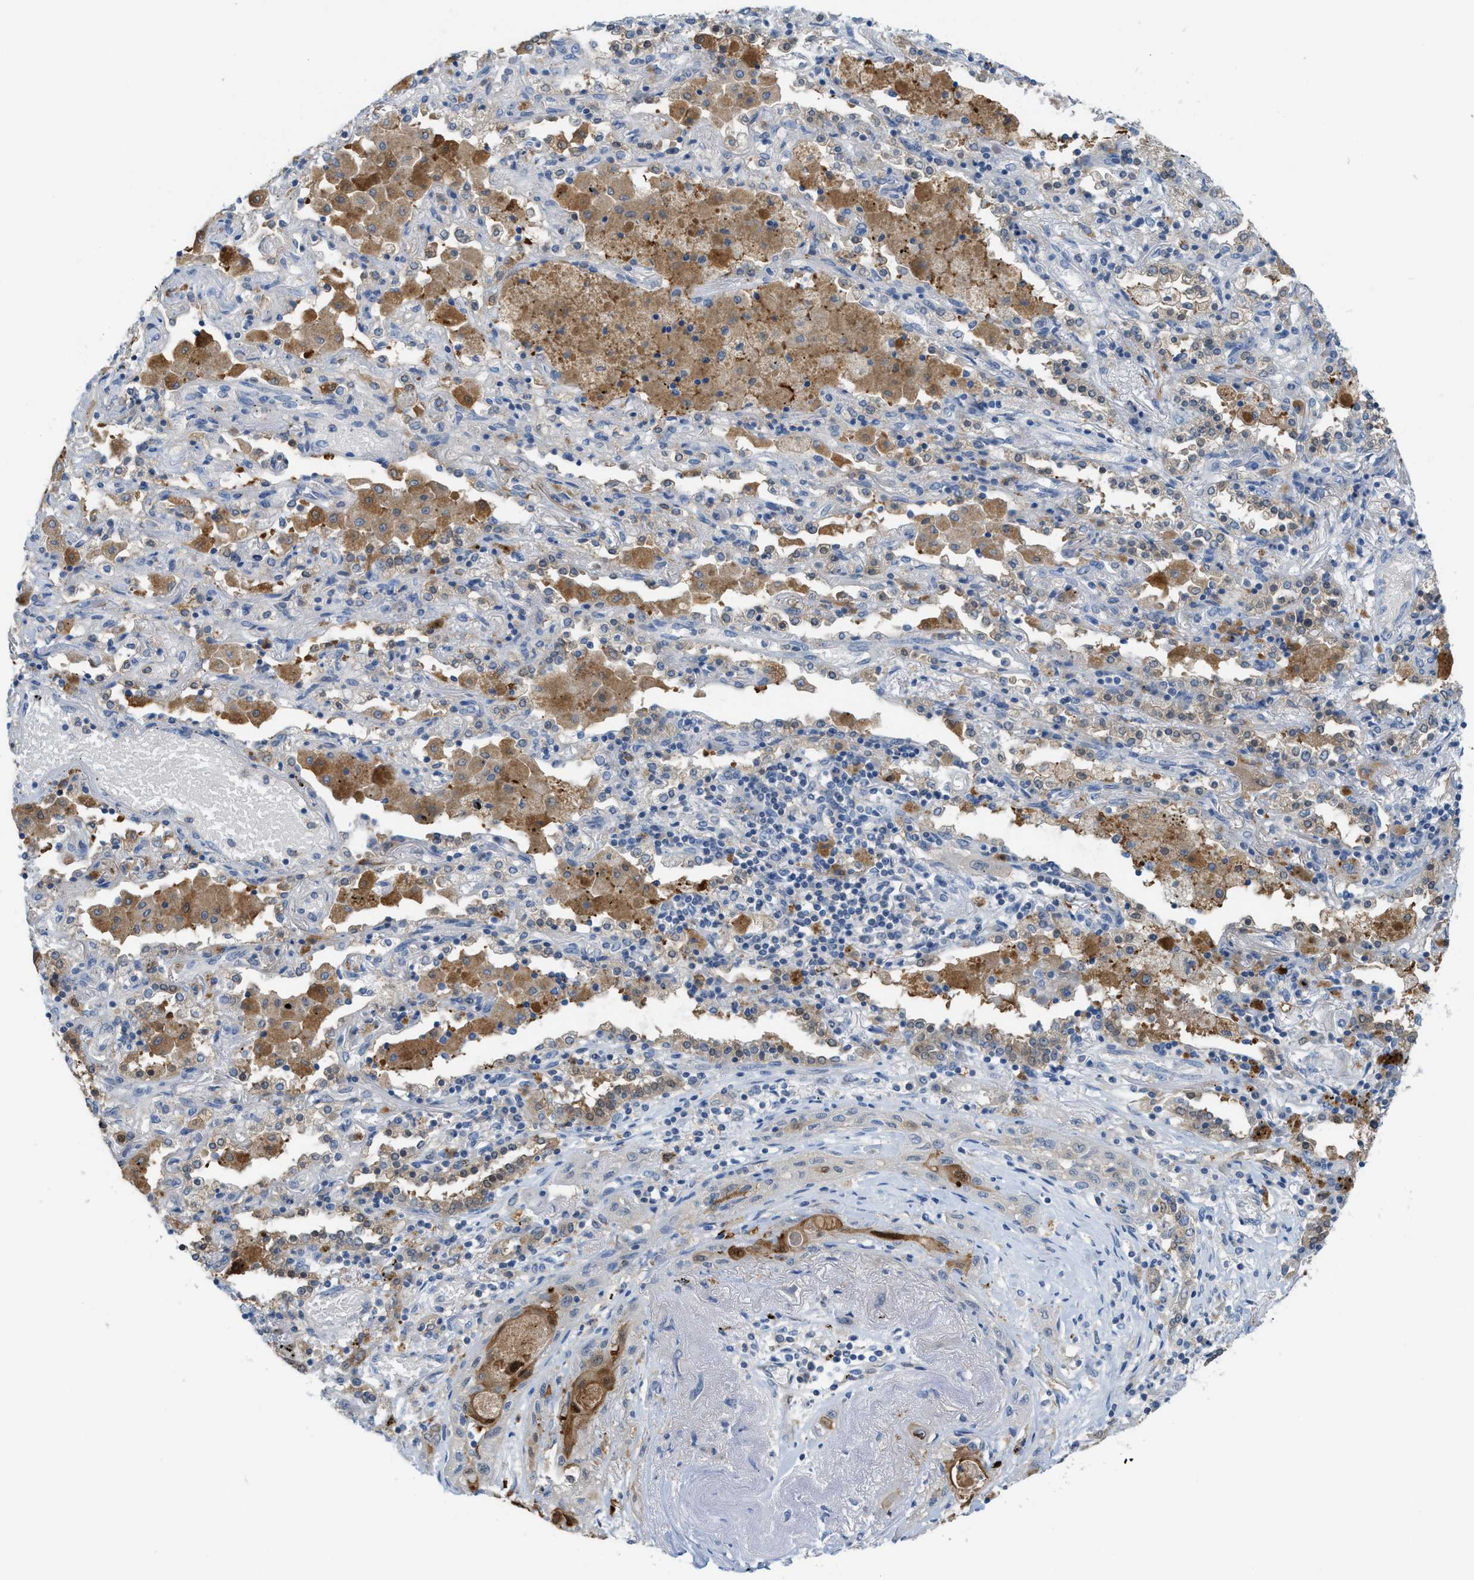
{"staining": {"intensity": "weak", "quantity": "25%-75%", "location": "cytoplasmic/membranous"}, "tissue": "lung cancer", "cell_type": "Tumor cells", "image_type": "cancer", "snomed": [{"axis": "morphology", "description": "Squamous cell carcinoma, NOS"}, {"axis": "topography", "description": "Lung"}], "caption": "Lung squamous cell carcinoma tissue reveals weak cytoplasmic/membranous staining in approximately 25%-75% of tumor cells The protein is stained brown, and the nuclei are stained in blue (DAB (3,3'-diaminobenzidine) IHC with brightfield microscopy, high magnification).", "gene": "CSTB", "patient": {"sex": "female", "age": 47}}